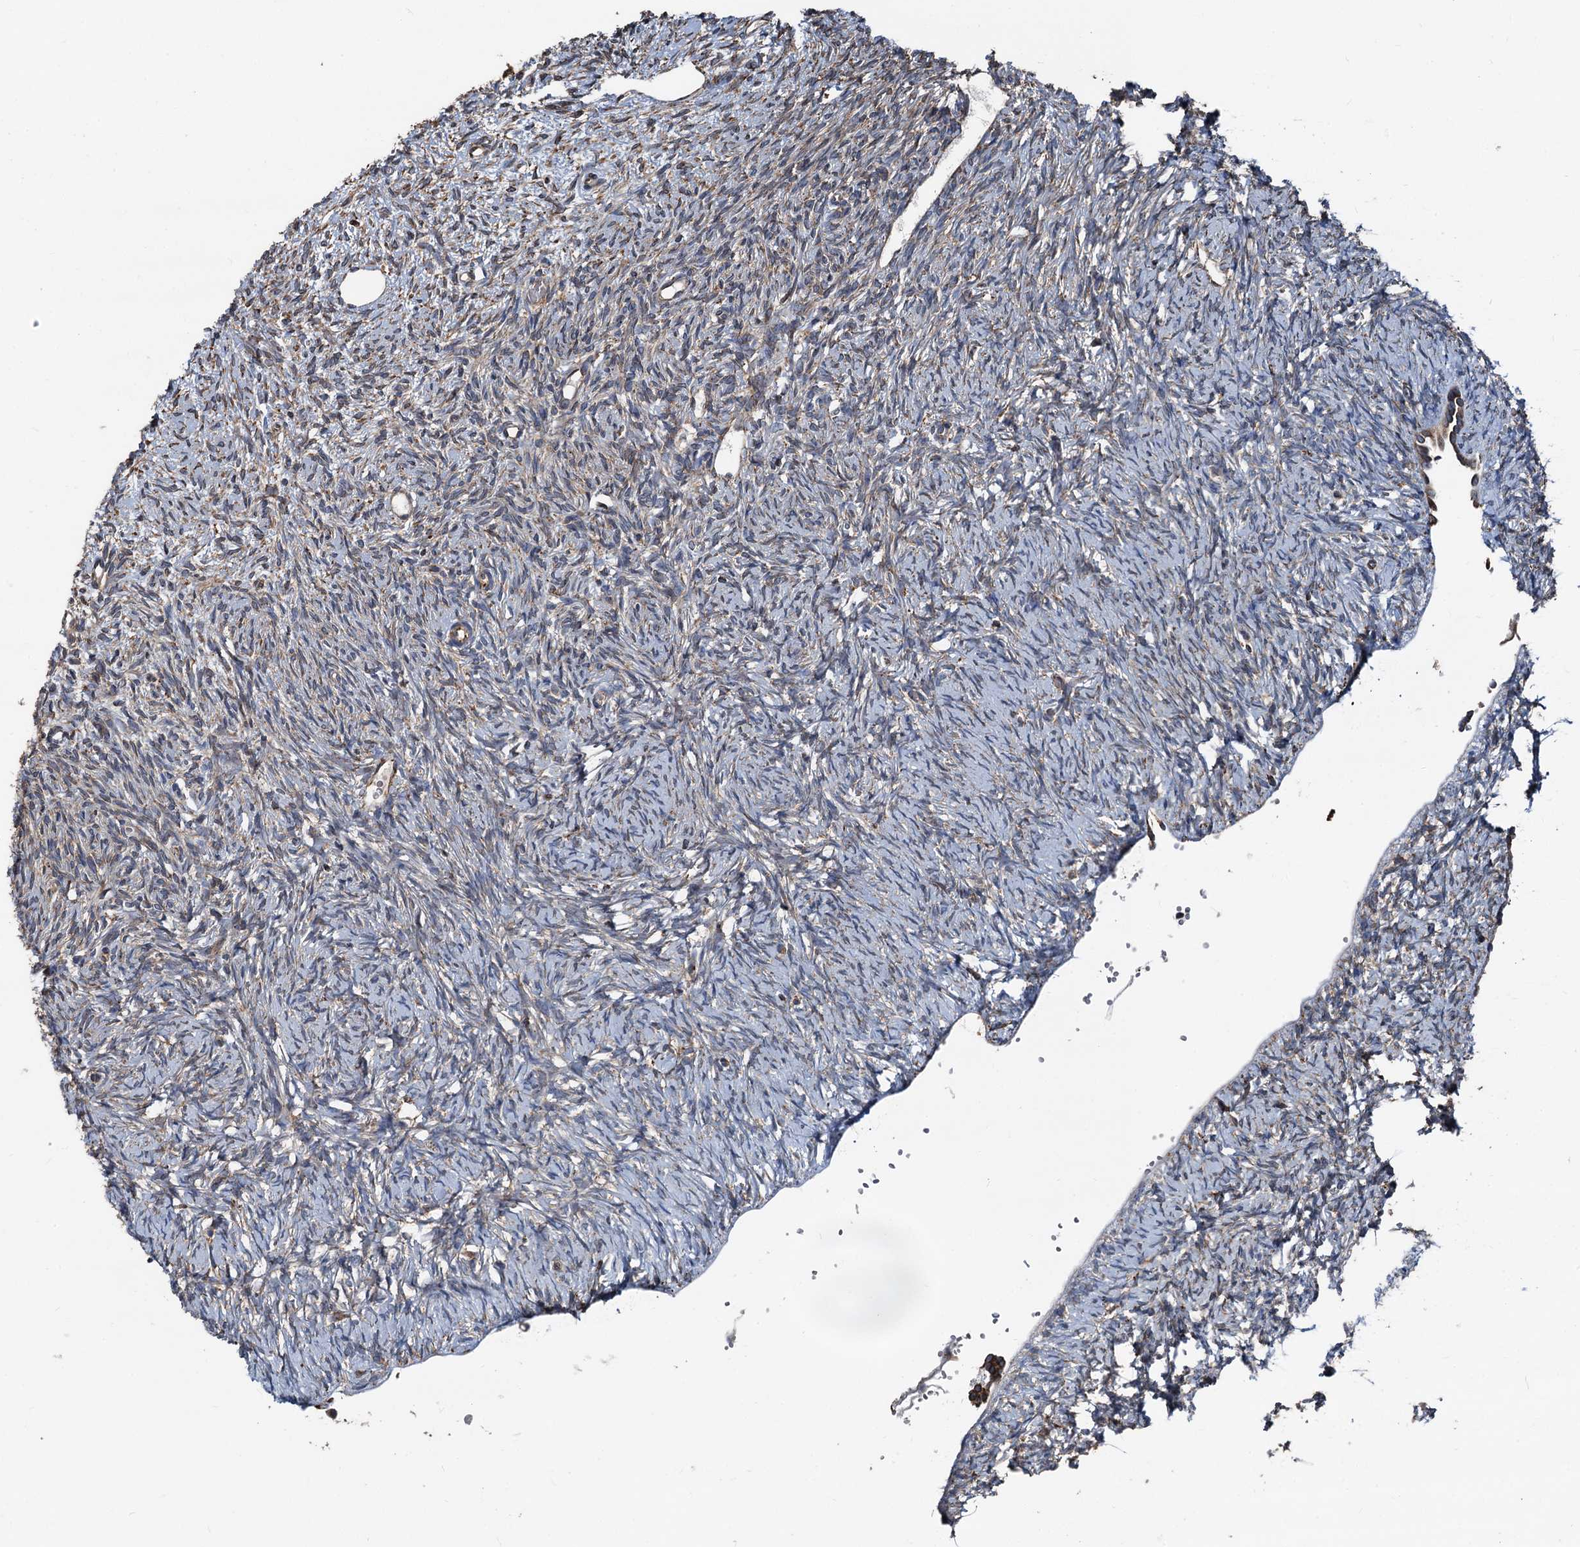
{"staining": {"intensity": "weak", "quantity": "25%-75%", "location": "cytoplasmic/membranous"}, "tissue": "ovary", "cell_type": "Ovarian stroma cells", "image_type": "normal", "snomed": [{"axis": "morphology", "description": "Normal tissue, NOS"}, {"axis": "topography", "description": "Ovary"}], "caption": "DAB immunohistochemical staining of benign ovary displays weak cytoplasmic/membranous protein staining in about 25%-75% of ovarian stroma cells.", "gene": "NEURL1B", "patient": {"sex": "female", "age": 51}}